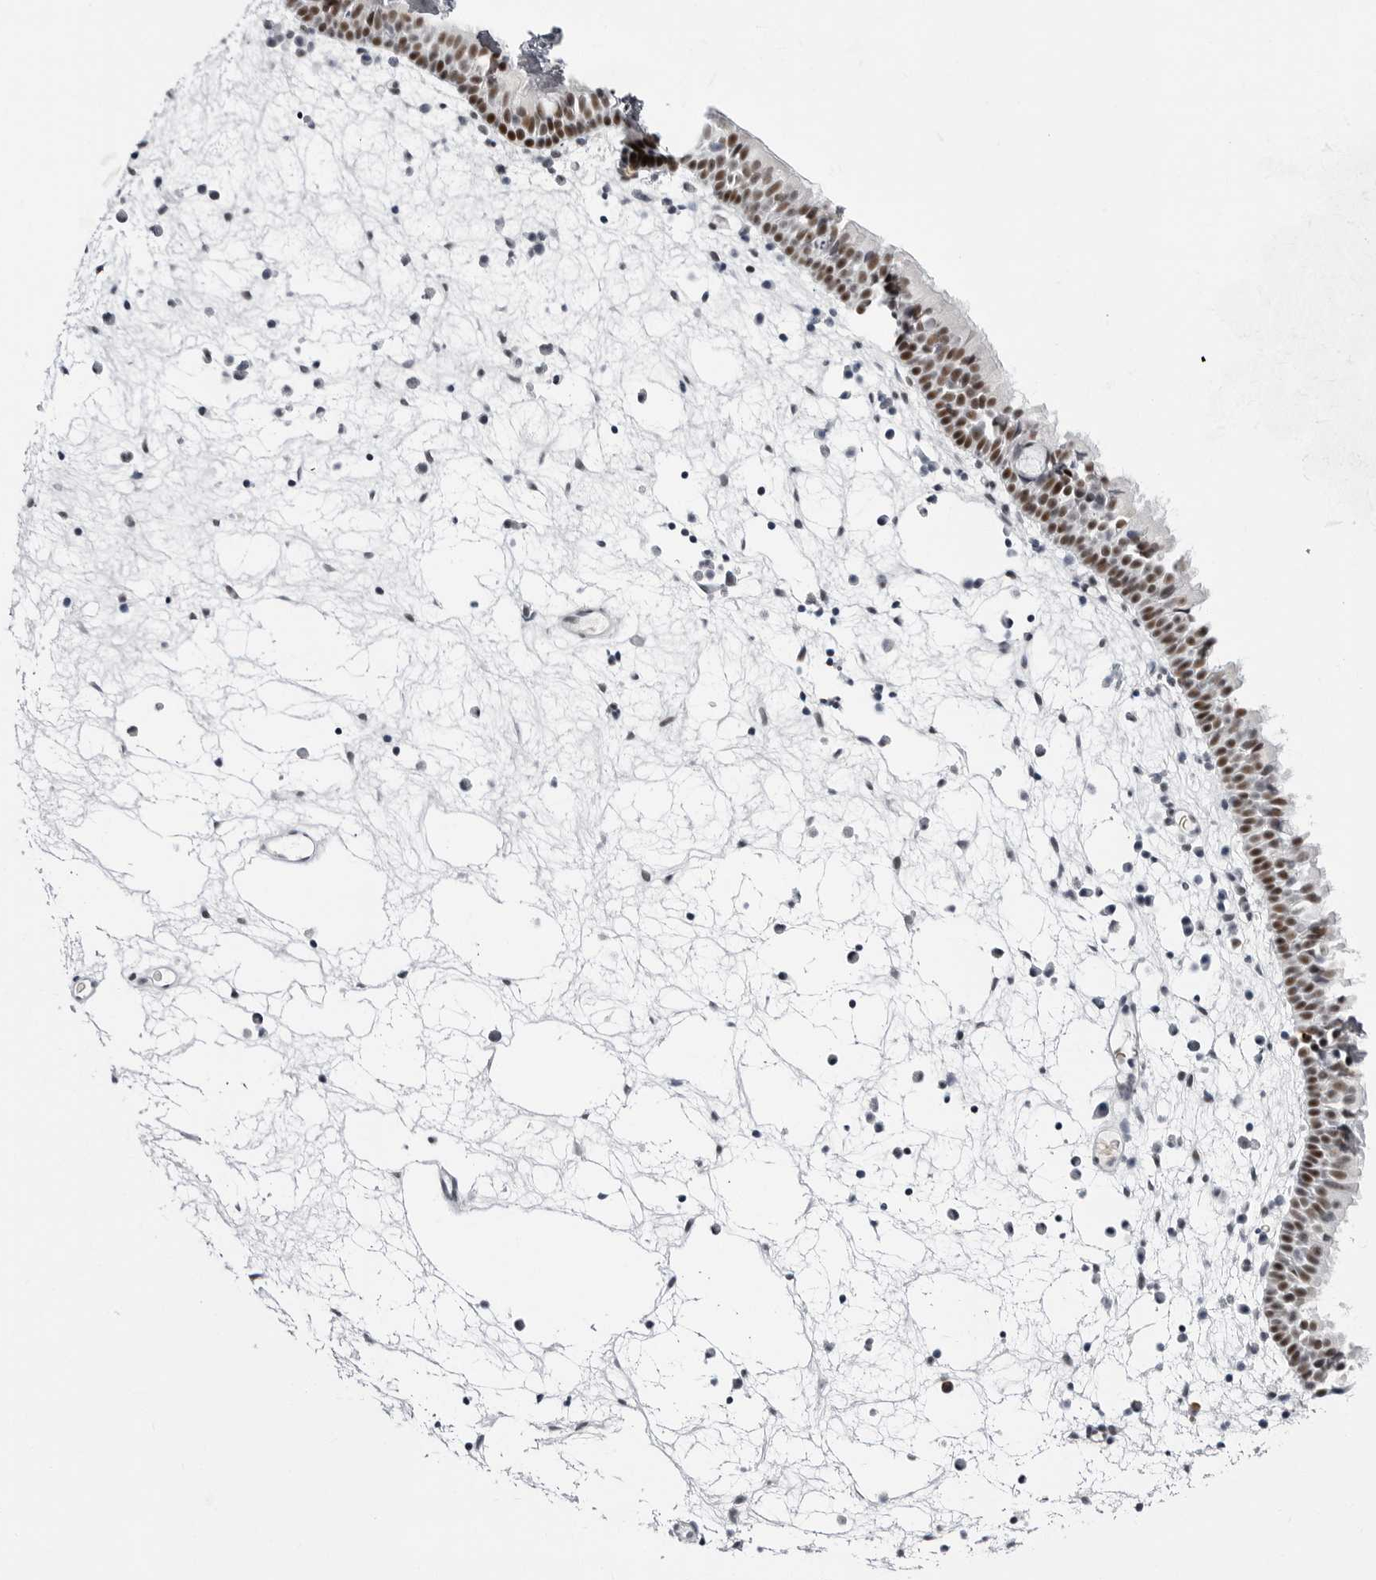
{"staining": {"intensity": "moderate", "quantity": ">75%", "location": "nuclear"}, "tissue": "nasopharynx", "cell_type": "Respiratory epithelial cells", "image_type": "normal", "snomed": [{"axis": "morphology", "description": "Normal tissue, NOS"}, {"axis": "morphology", "description": "Inflammation, NOS"}, {"axis": "morphology", "description": "Malignant melanoma, Metastatic site"}, {"axis": "topography", "description": "Nasopharynx"}], "caption": "Approximately >75% of respiratory epithelial cells in benign human nasopharynx display moderate nuclear protein staining as visualized by brown immunohistochemical staining.", "gene": "VEZF1", "patient": {"sex": "male", "age": 70}}